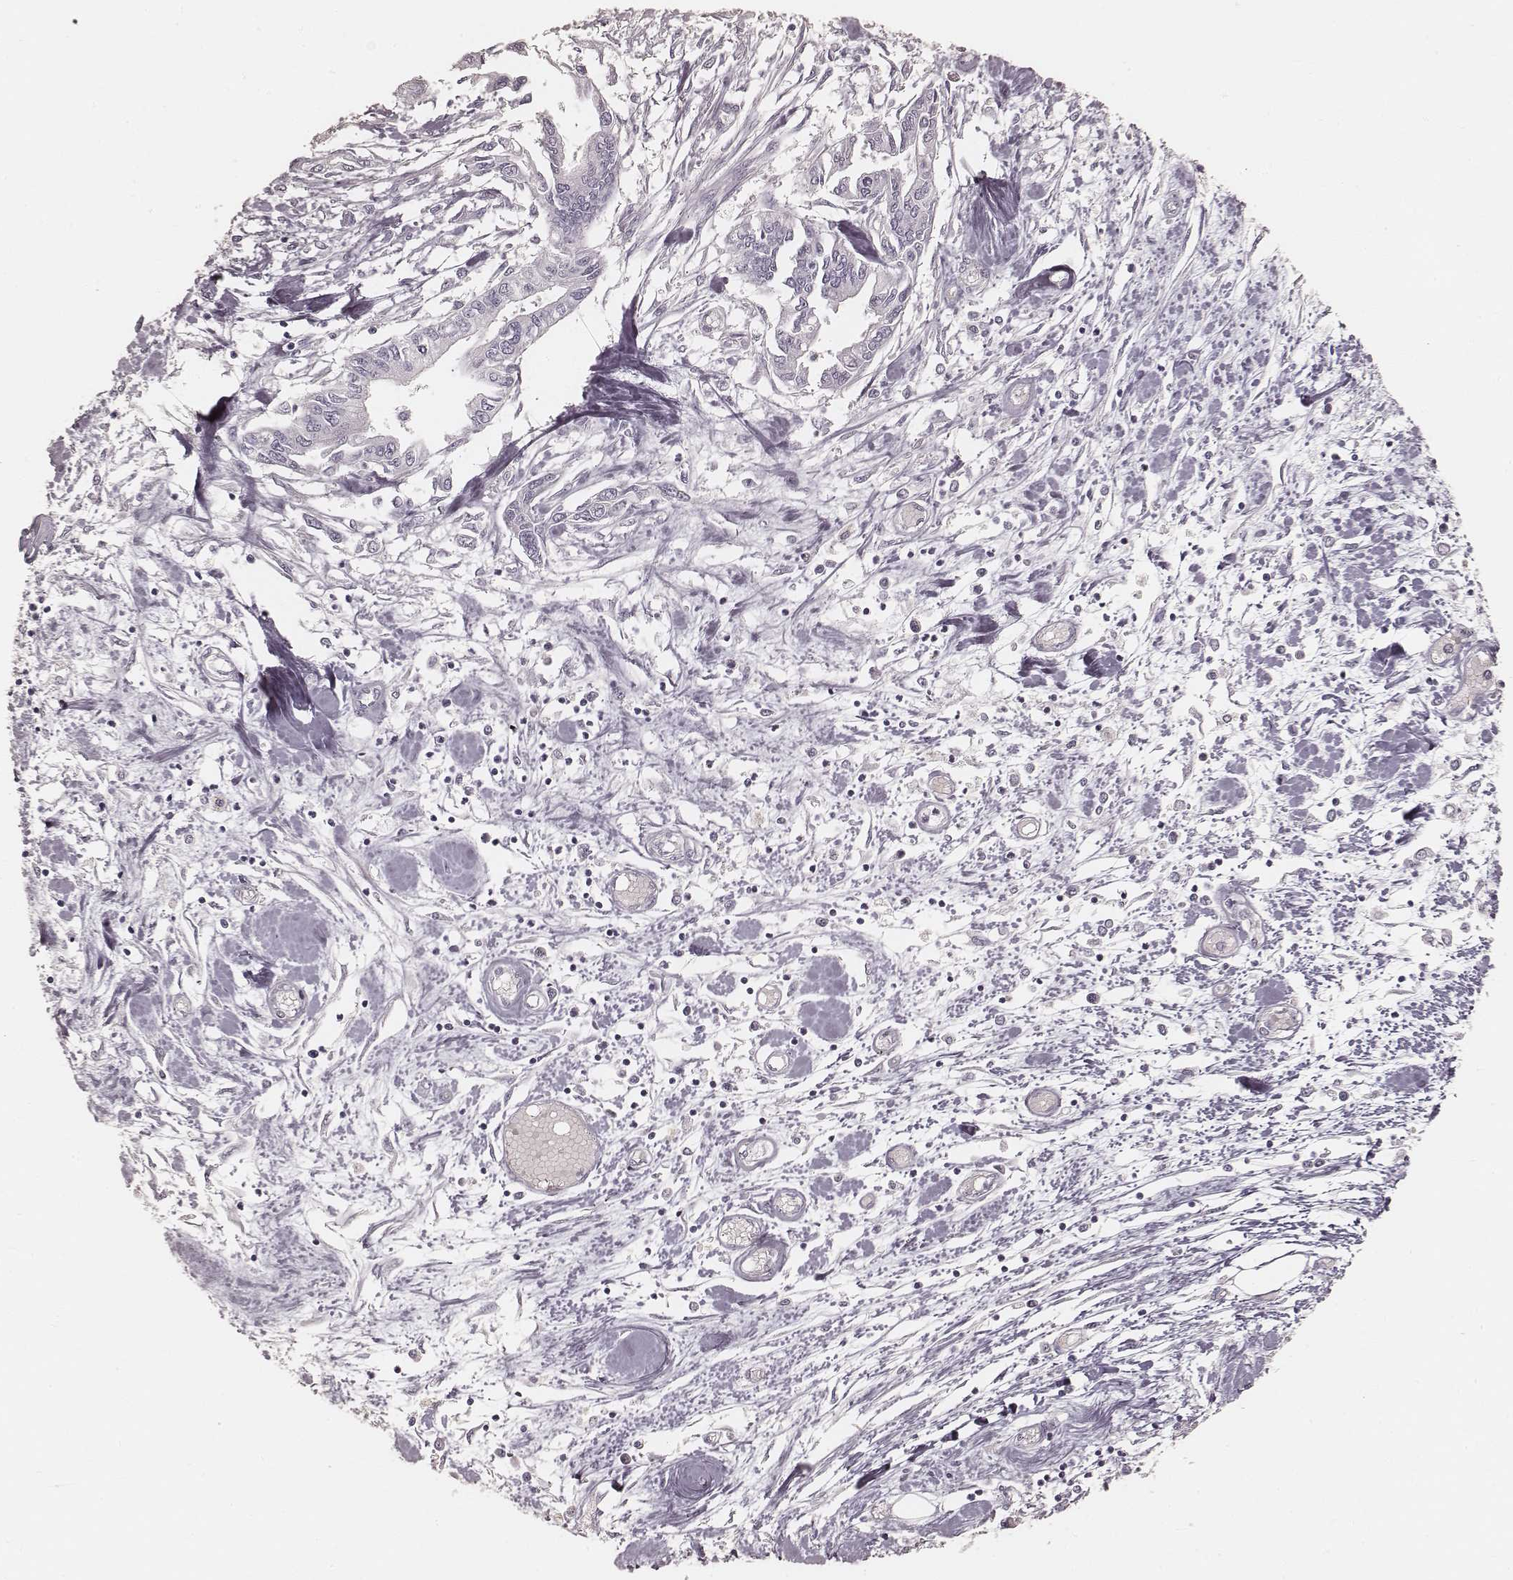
{"staining": {"intensity": "negative", "quantity": "none", "location": "none"}, "tissue": "pancreatic cancer", "cell_type": "Tumor cells", "image_type": "cancer", "snomed": [{"axis": "morphology", "description": "Adenocarcinoma, NOS"}, {"axis": "topography", "description": "Pancreas"}], "caption": "The micrograph reveals no significant staining in tumor cells of pancreatic adenocarcinoma. Nuclei are stained in blue.", "gene": "KRT26", "patient": {"sex": "male", "age": 60}}